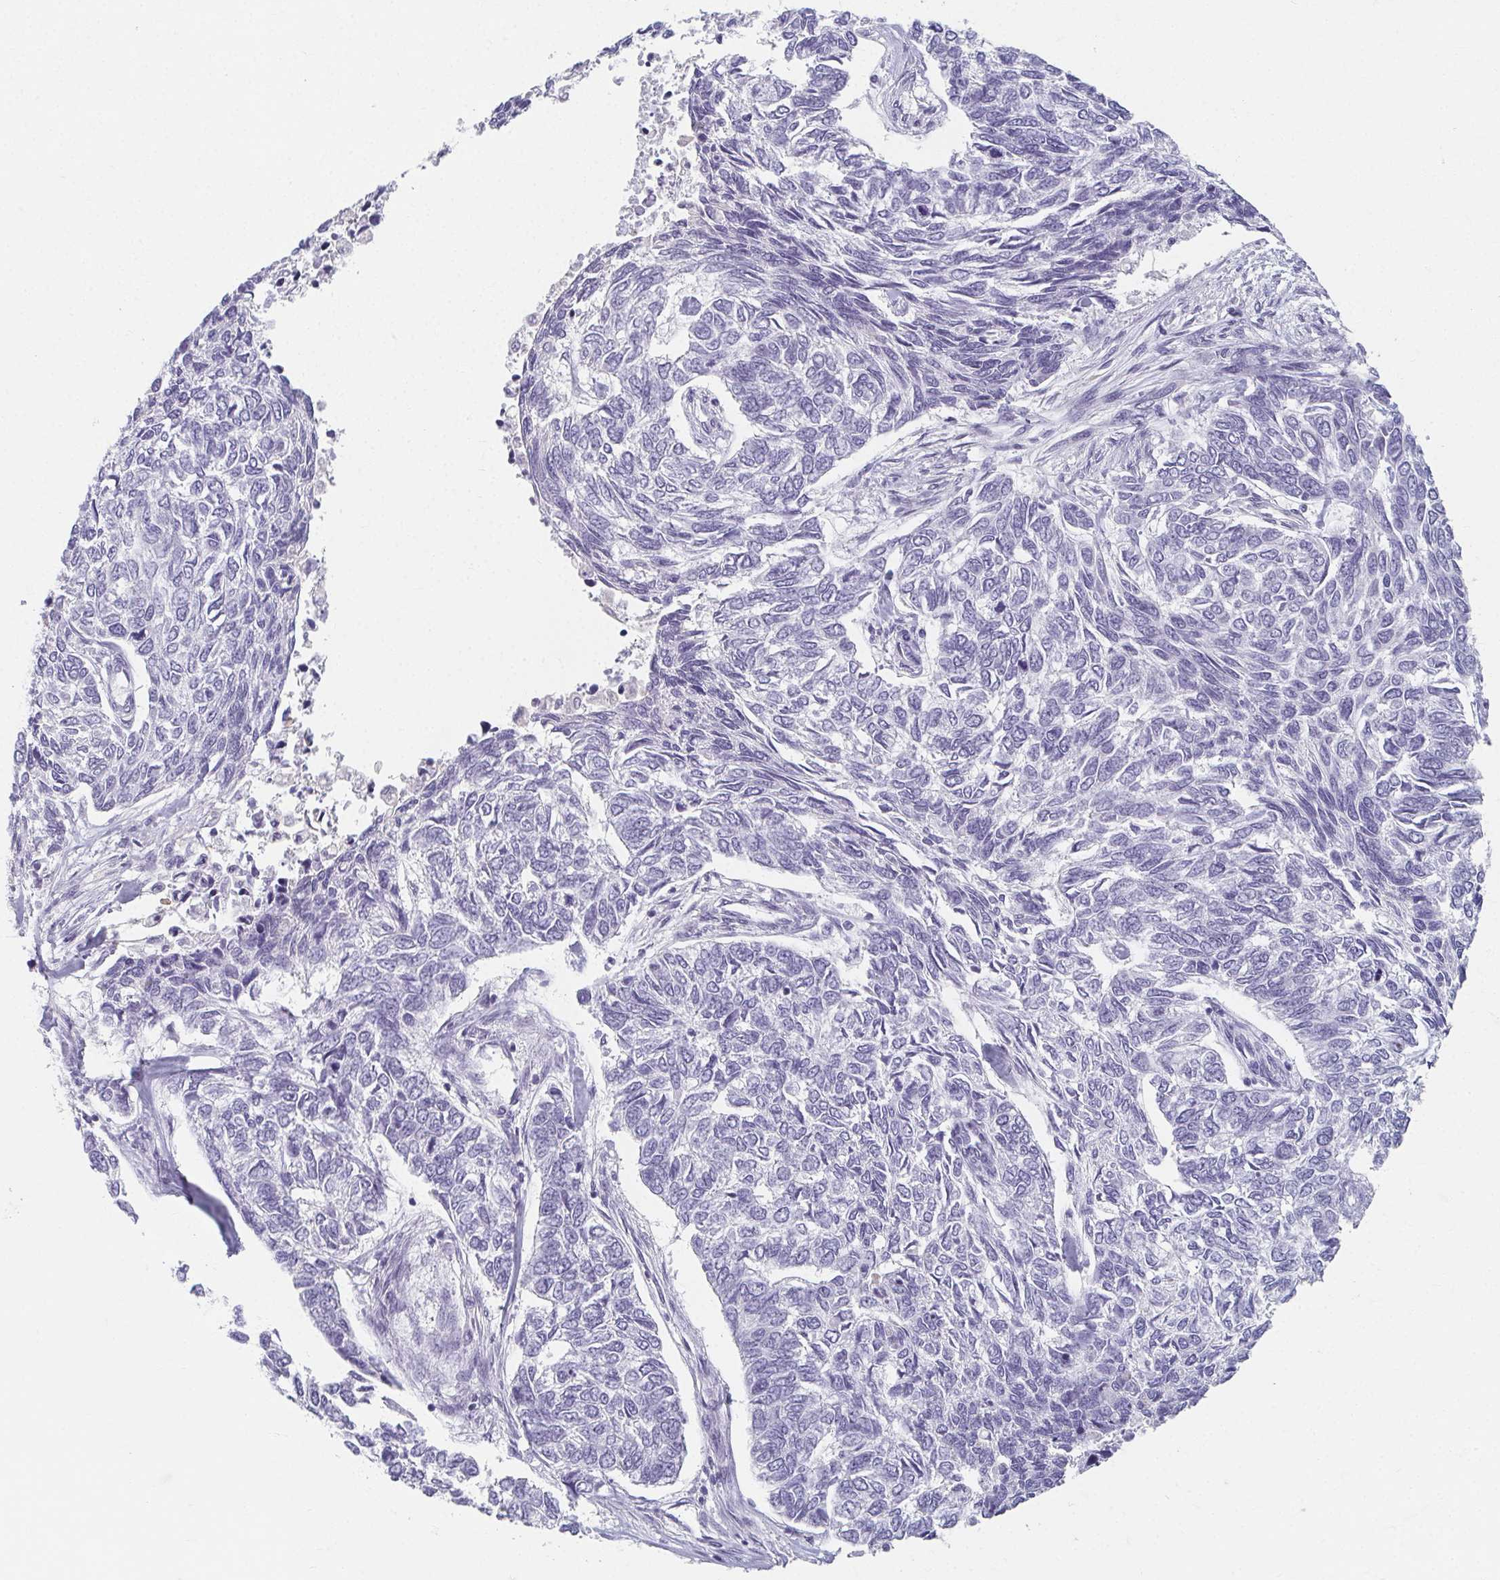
{"staining": {"intensity": "negative", "quantity": "none", "location": "none"}, "tissue": "skin cancer", "cell_type": "Tumor cells", "image_type": "cancer", "snomed": [{"axis": "morphology", "description": "Basal cell carcinoma"}, {"axis": "topography", "description": "Skin"}], "caption": "Tumor cells show no significant protein positivity in skin cancer.", "gene": "CAMKV", "patient": {"sex": "female", "age": 65}}